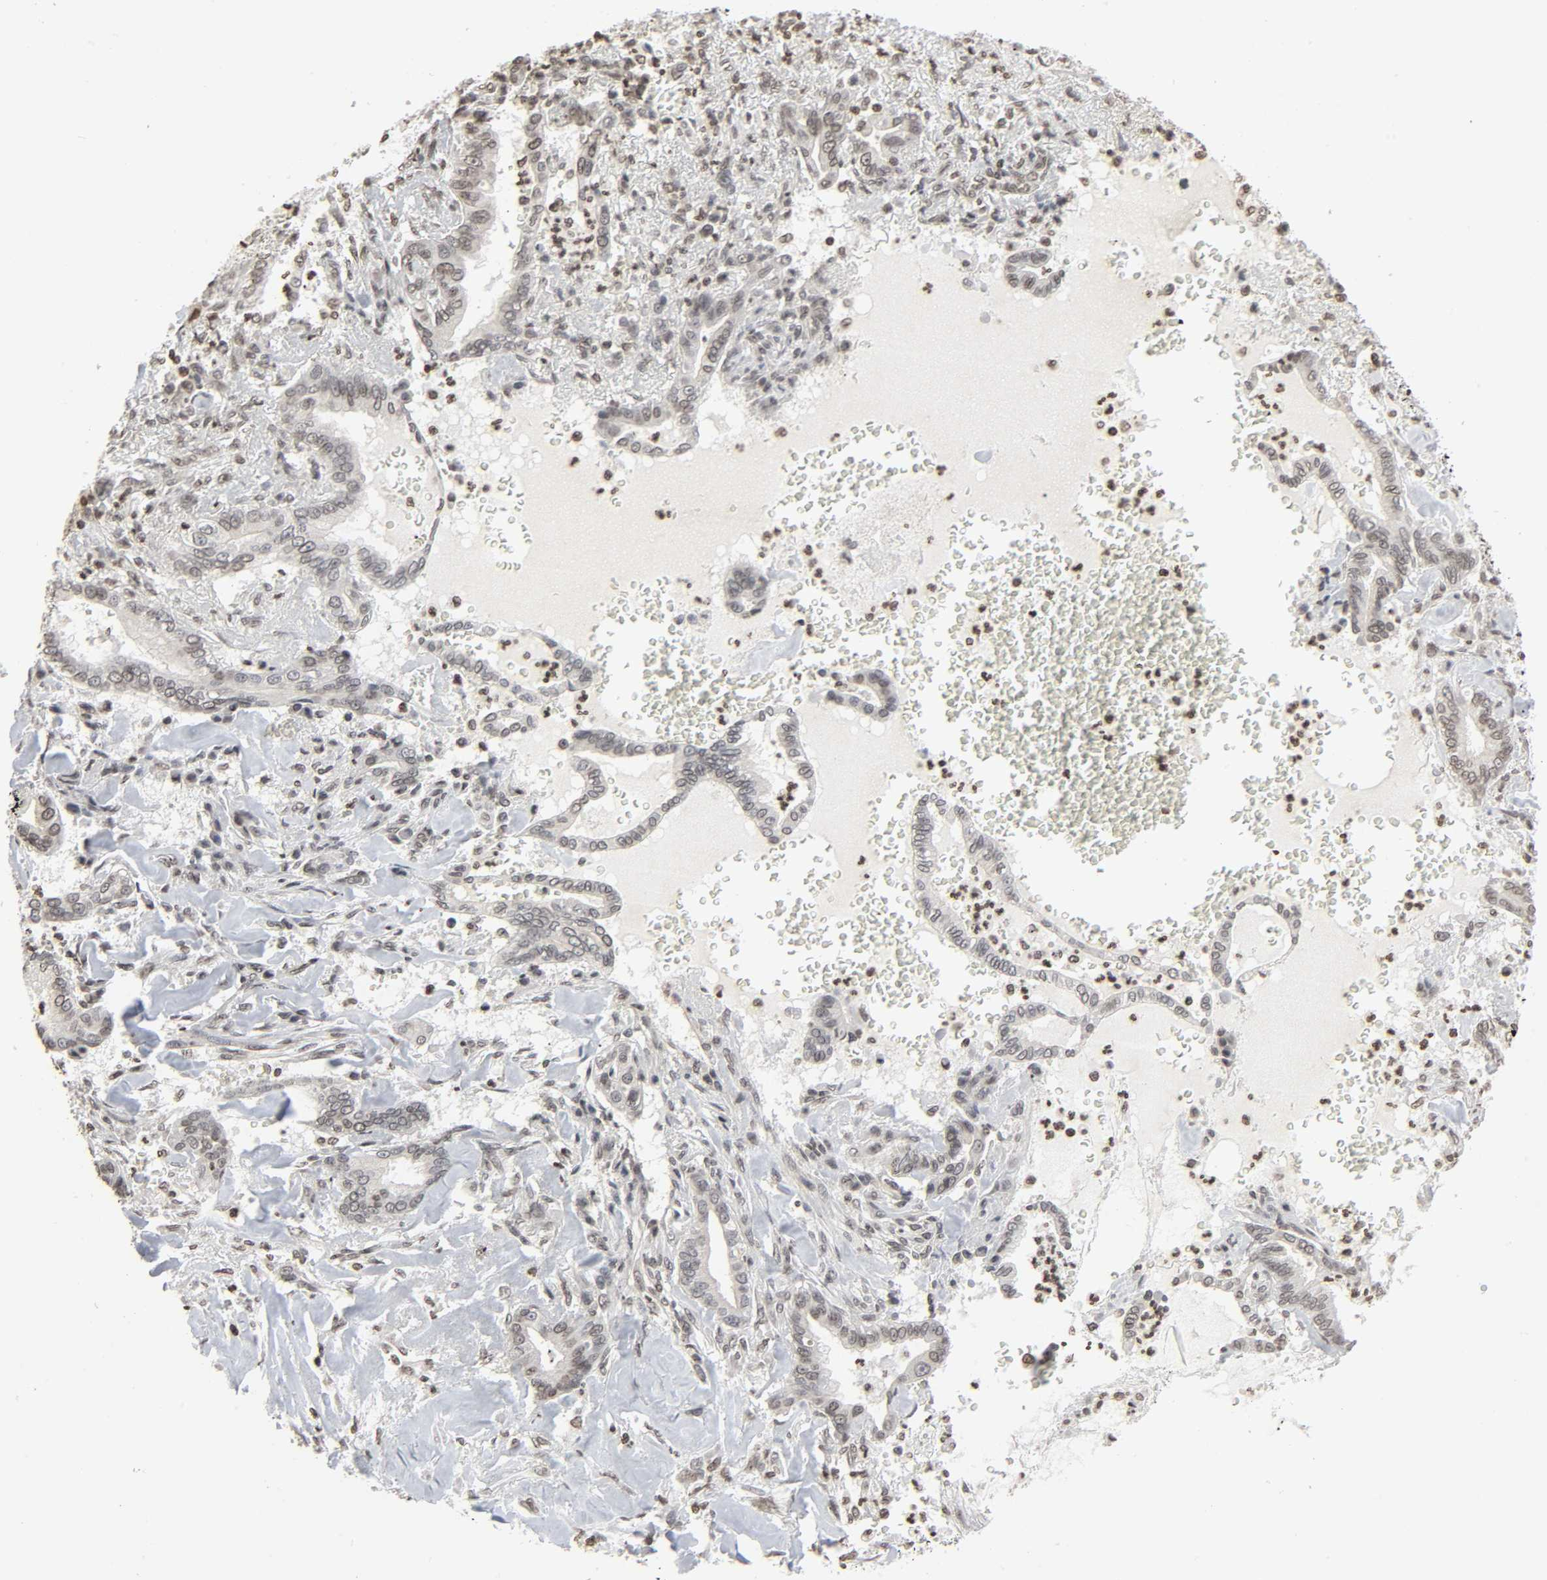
{"staining": {"intensity": "weak", "quantity": ">75%", "location": "nuclear"}, "tissue": "liver cancer", "cell_type": "Tumor cells", "image_type": "cancer", "snomed": [{"axis": "morphology", "description": "Cholangiocarcinoma"}, {"axis": "topography", "description": "Liver"}], "caption": "IHC micrograph of neoplastic tissue: cholangiocarcinoma (liver) stained using IHC reveals low levels of weak protein expression localized specifically in the nuclear of tumor cells, appearing as a nuclear brown color.", "gene": "ELAVL1", "patient": {"sex": "female", "age": 67}}